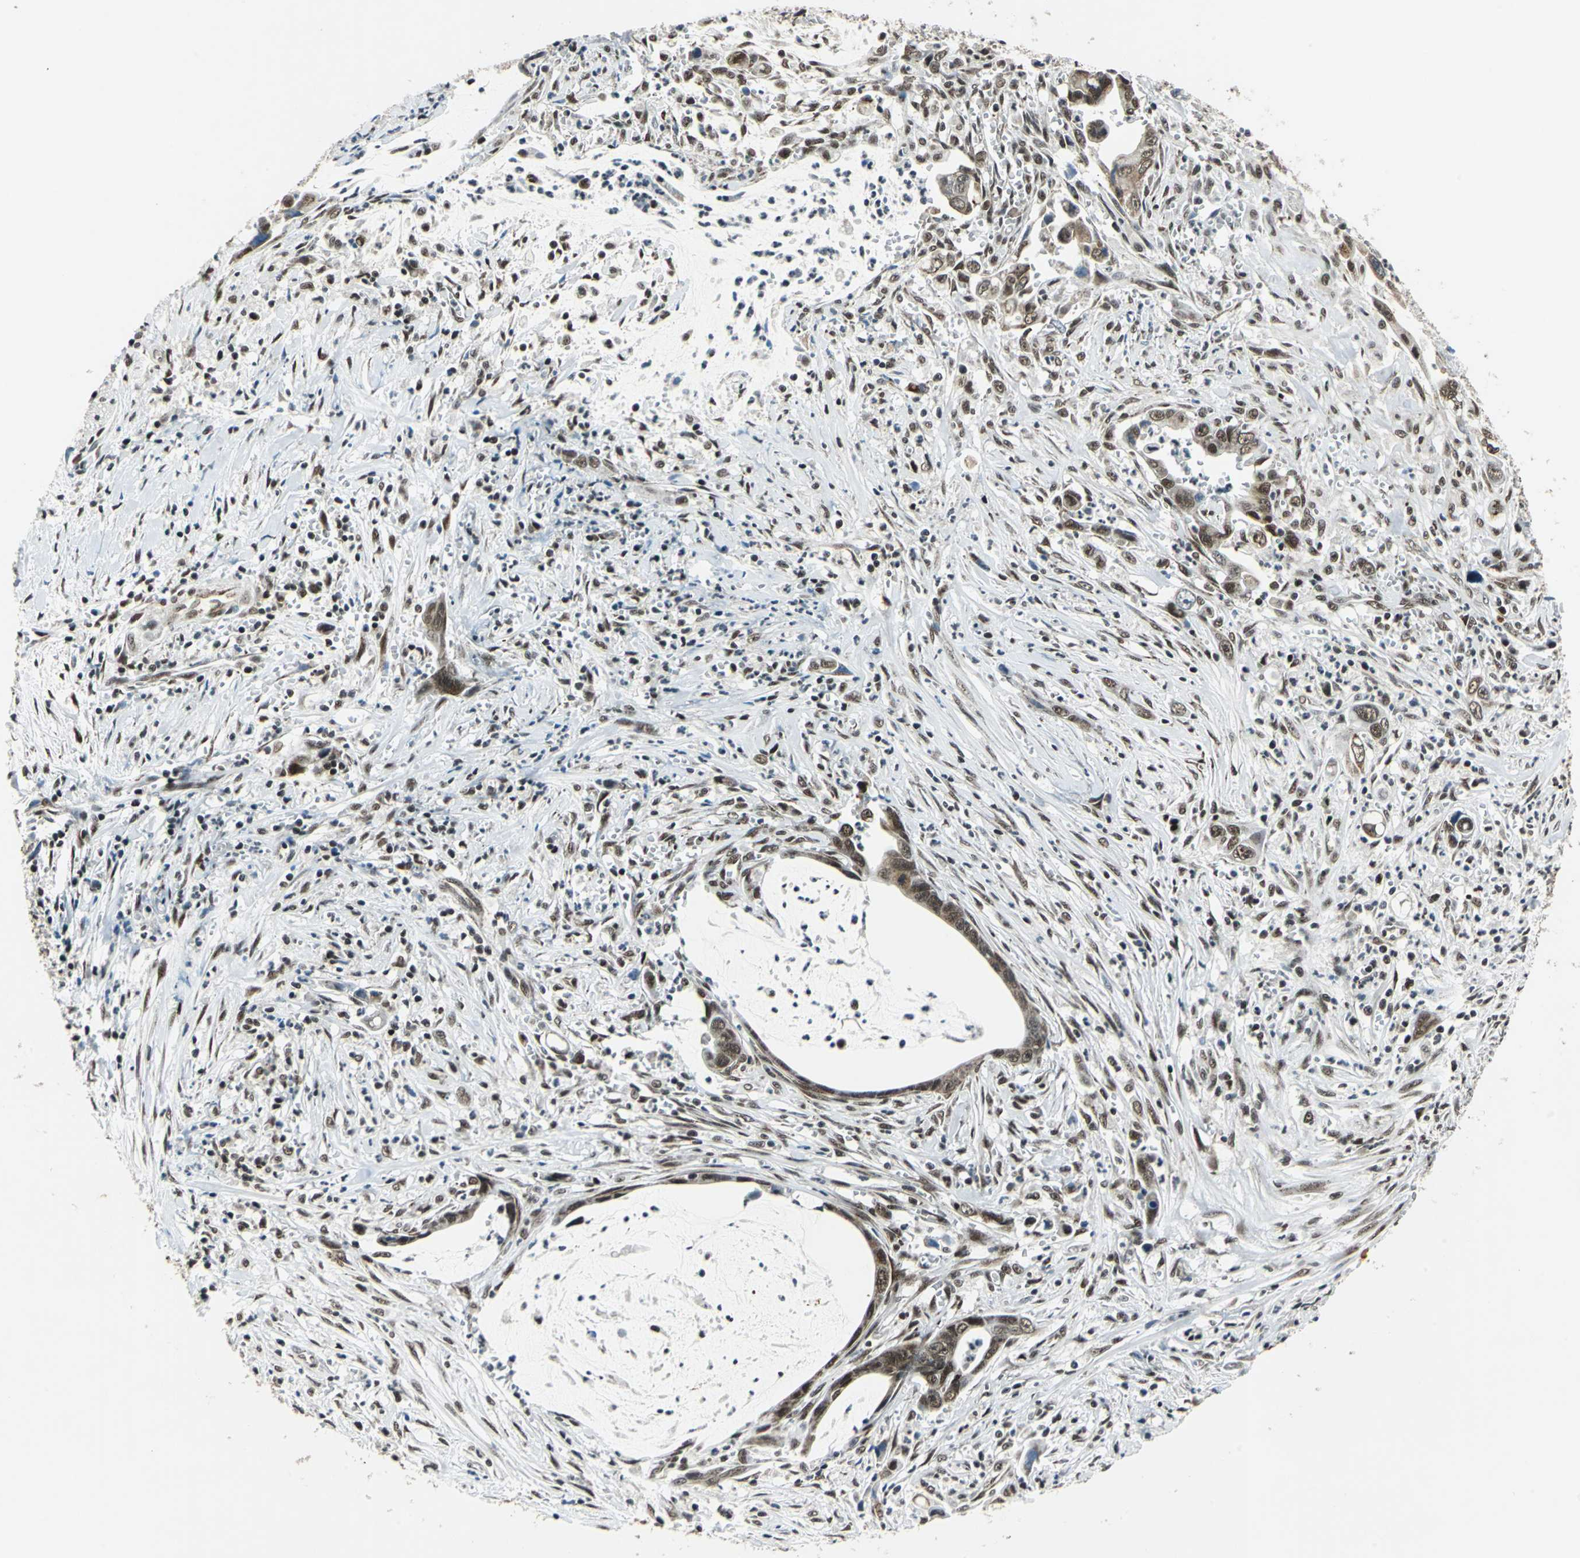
{"staining": {"intensity": "moderate", "quantity": ">75%", "location": "nuclear"}, "tissue": "pancreatic cancer", "cell_type": "Tumor cells", "image_type": "cancer", "snomed": [{"axis": "morphology", "description": "Adenocarcinoma, NOS"}, {"axis": "topography", "description": "Pancreas"}], "caption": "Brown immunohistochemical staining in pancreatic adenocarcinoma exhibits moderate nuclear expression in about >75% of tumor cells.", "gene": "BCLAF1", "patient": {"sex": "male", "age": 59}}